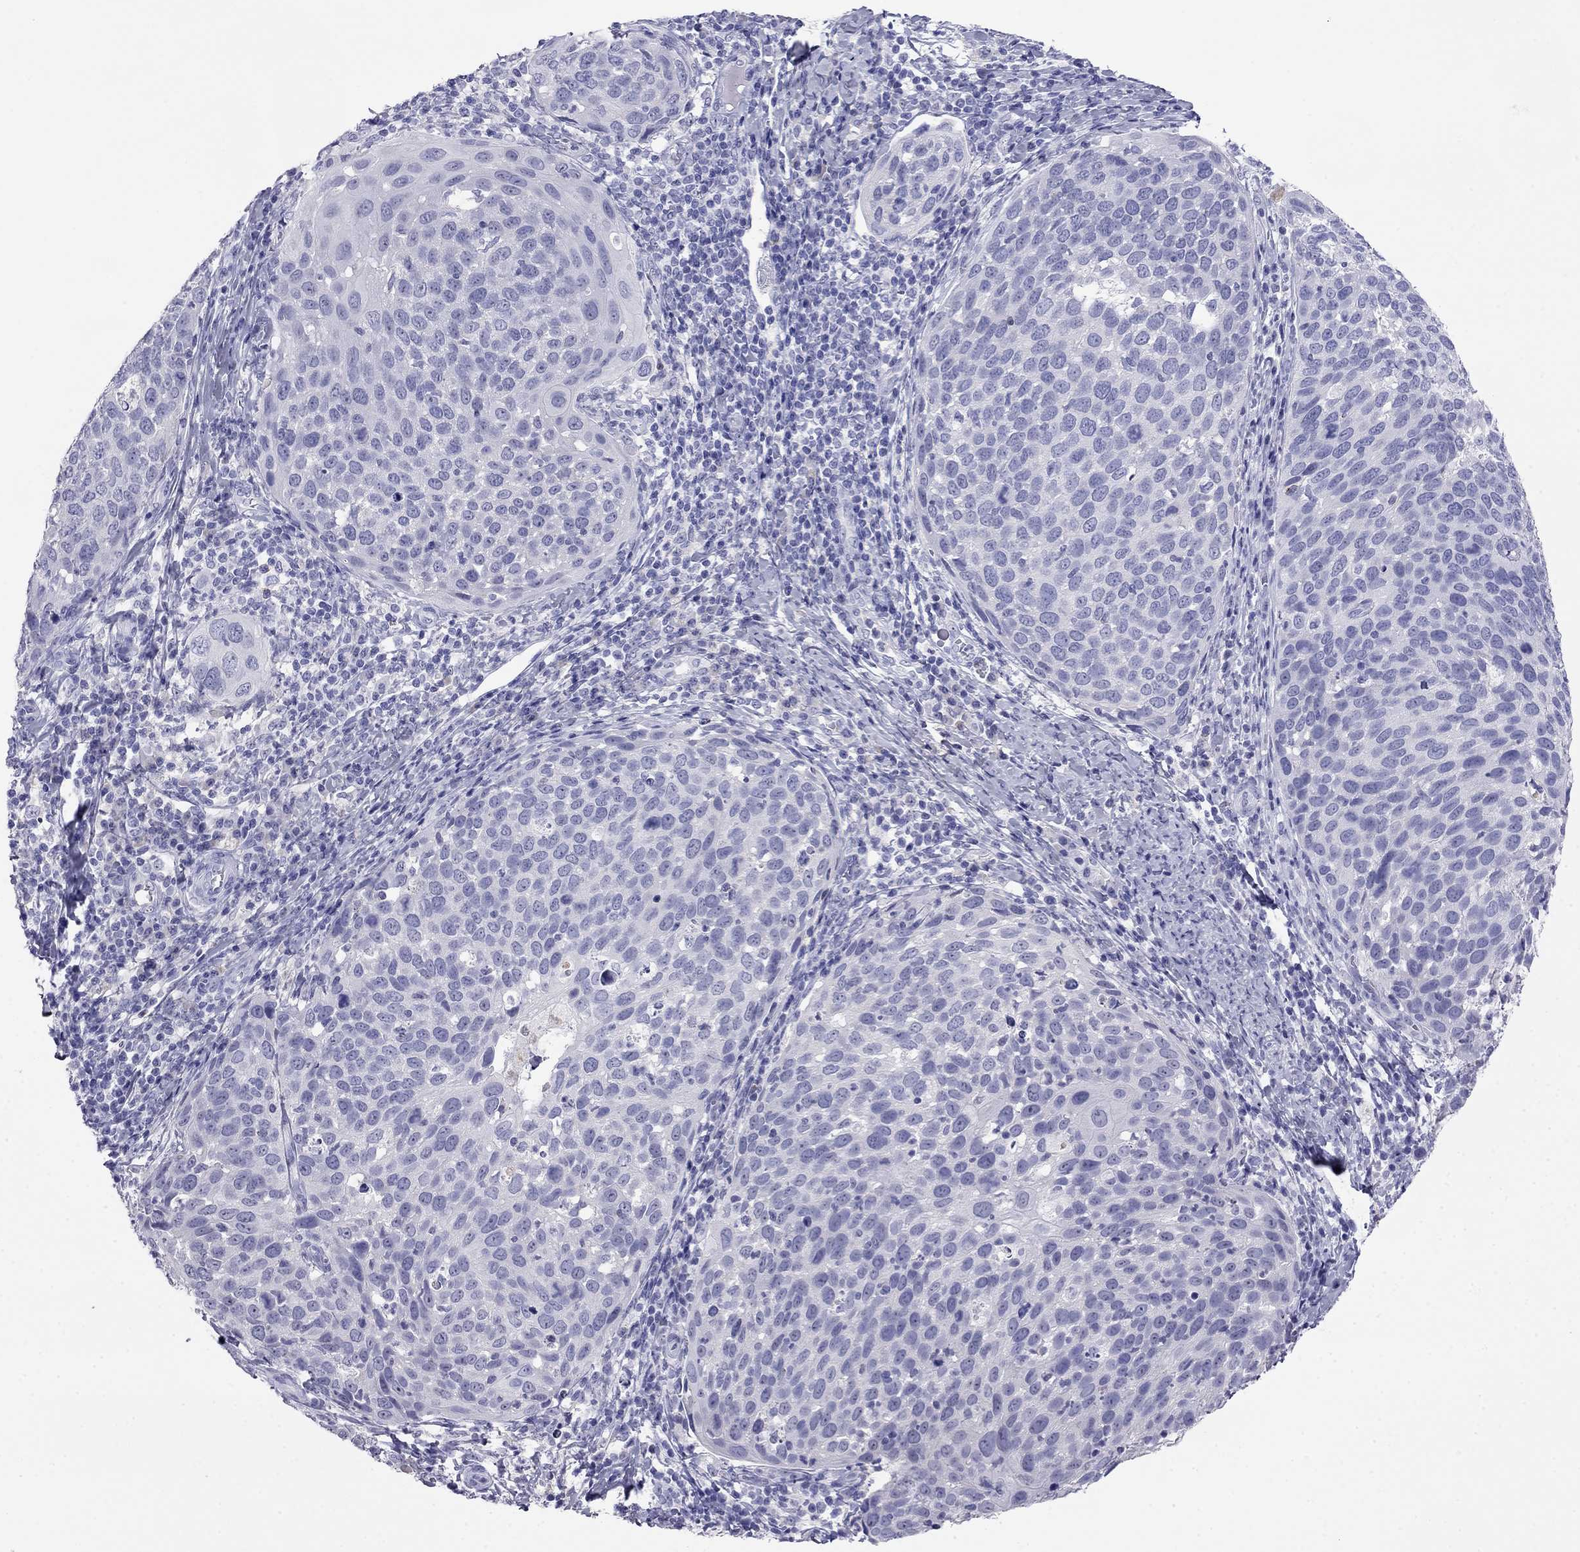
{"staining": {"intensity": "negative", "quantity": "none", "location": "none"}, "tissue": "cervical cancer", "cell_type": "Tumor cells", "image_type": "cancer", "snomed": [{"axis": "morphology", "description": "Squamous cell carcinoma, NOS"}, {"axis": "topography", "description": "Cervix"}], "caption": "This is a photomicrograph of immunohistochemistry (IHC) staining of cervical cancer (squamous cell carcinoma), which shows no expression in tumor cells. (DAB (3,3'-diaminobenzidine) immunohistochemistry with hematoxylin counter stain).", "gene": "ODF4", "patient": {"sex": "female", "age": 54}}